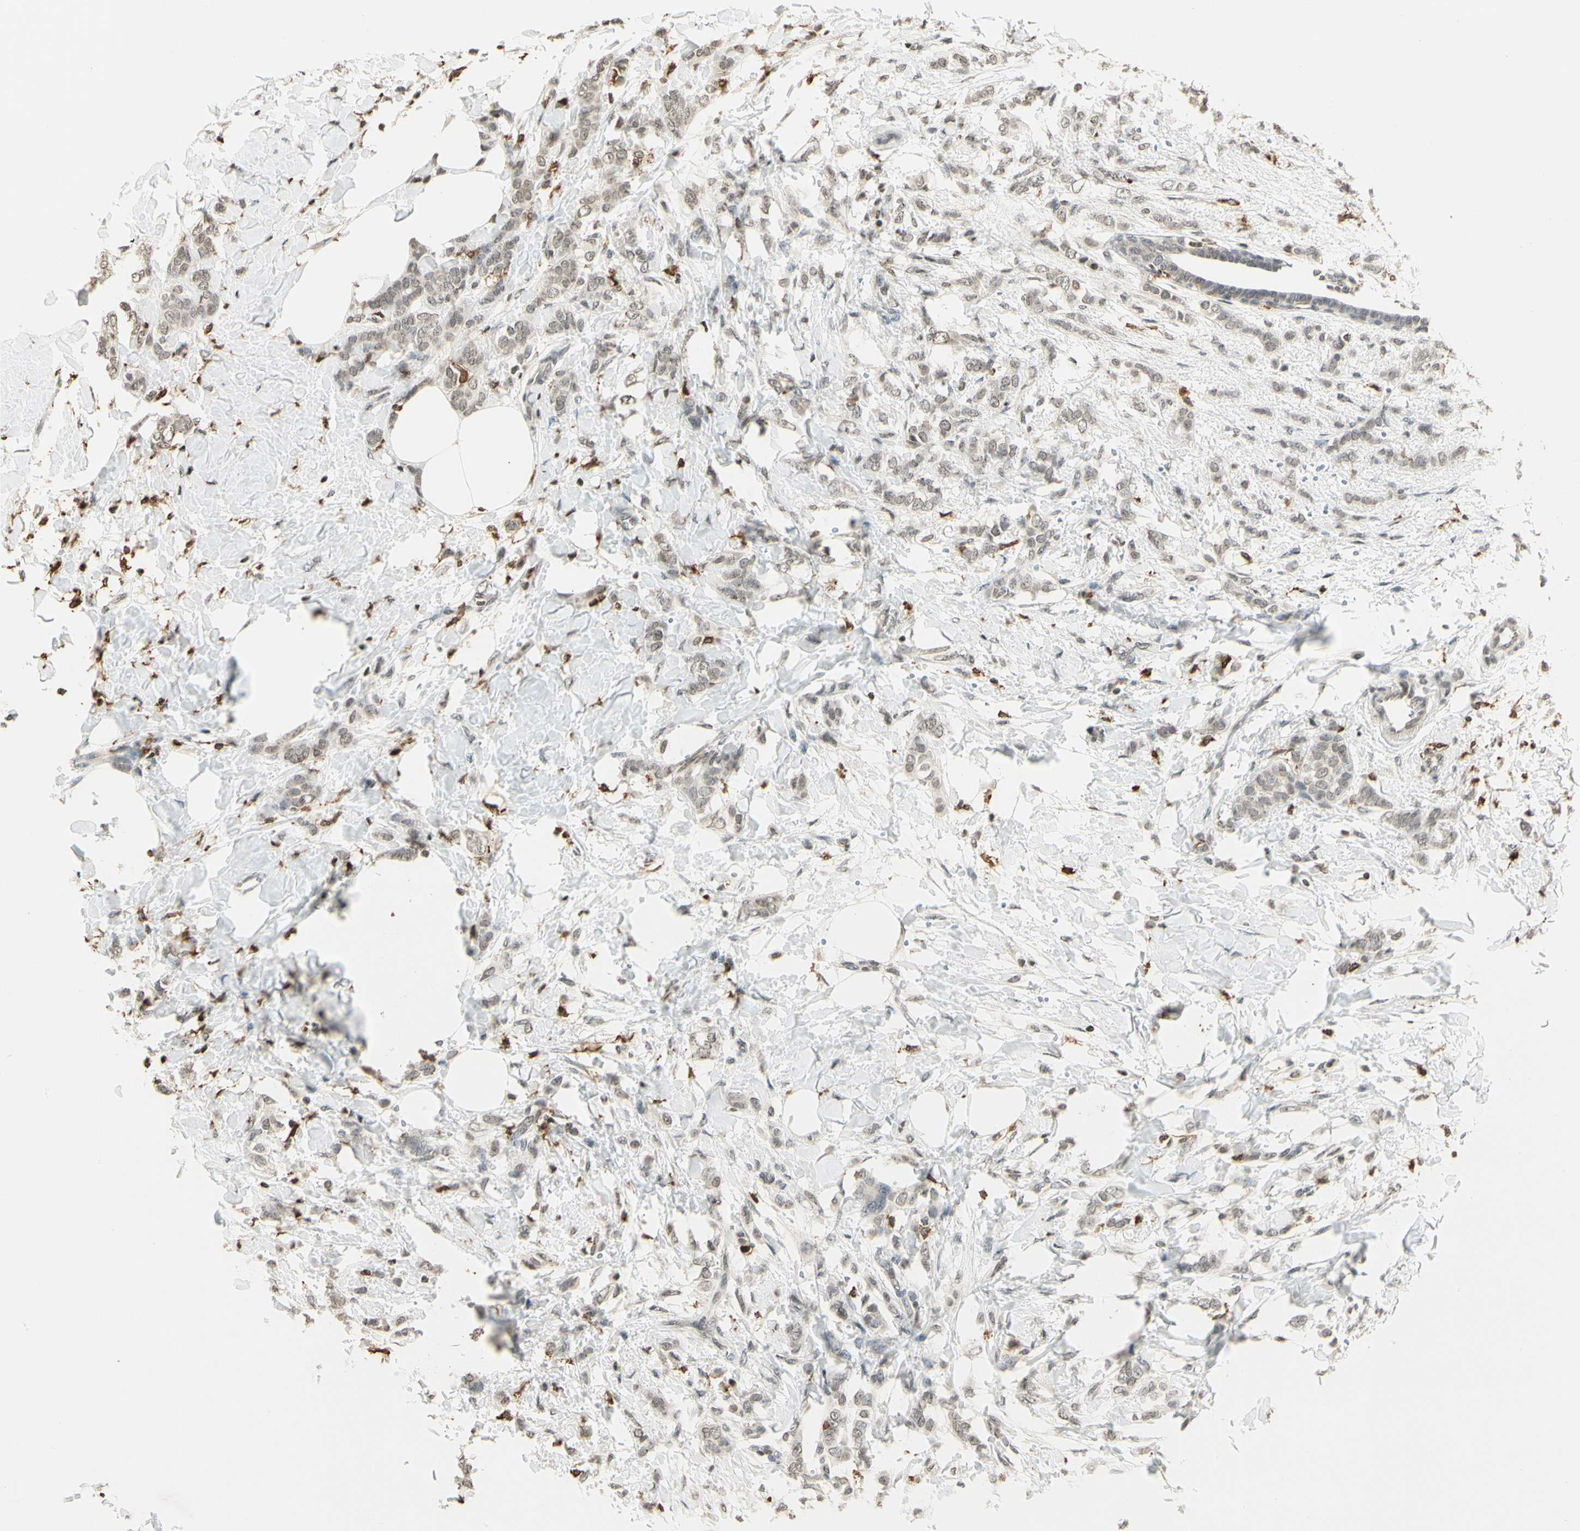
{"staining": {"intensity": "weak", "quantity": ">75%", "location": "nuclear"}, "tissue": "breast cancer", "cell_type": "Tumor cells", "image_type": "cancer", "snomed": [{"axis": "morphology", "description": "Lobular carcinoma, in situ"}, {"axis": "morphology", "description": "Lobular carcinoma"}, {"axis": "topography", "description": "Breast"}], "caption": "This is an image of IHC staining of breast lobular carcinoma in situ, which shows weak expression in the nuclear of tumor cells.", "gene": "FER", "patient": {"sex": "female", "age": 41}}